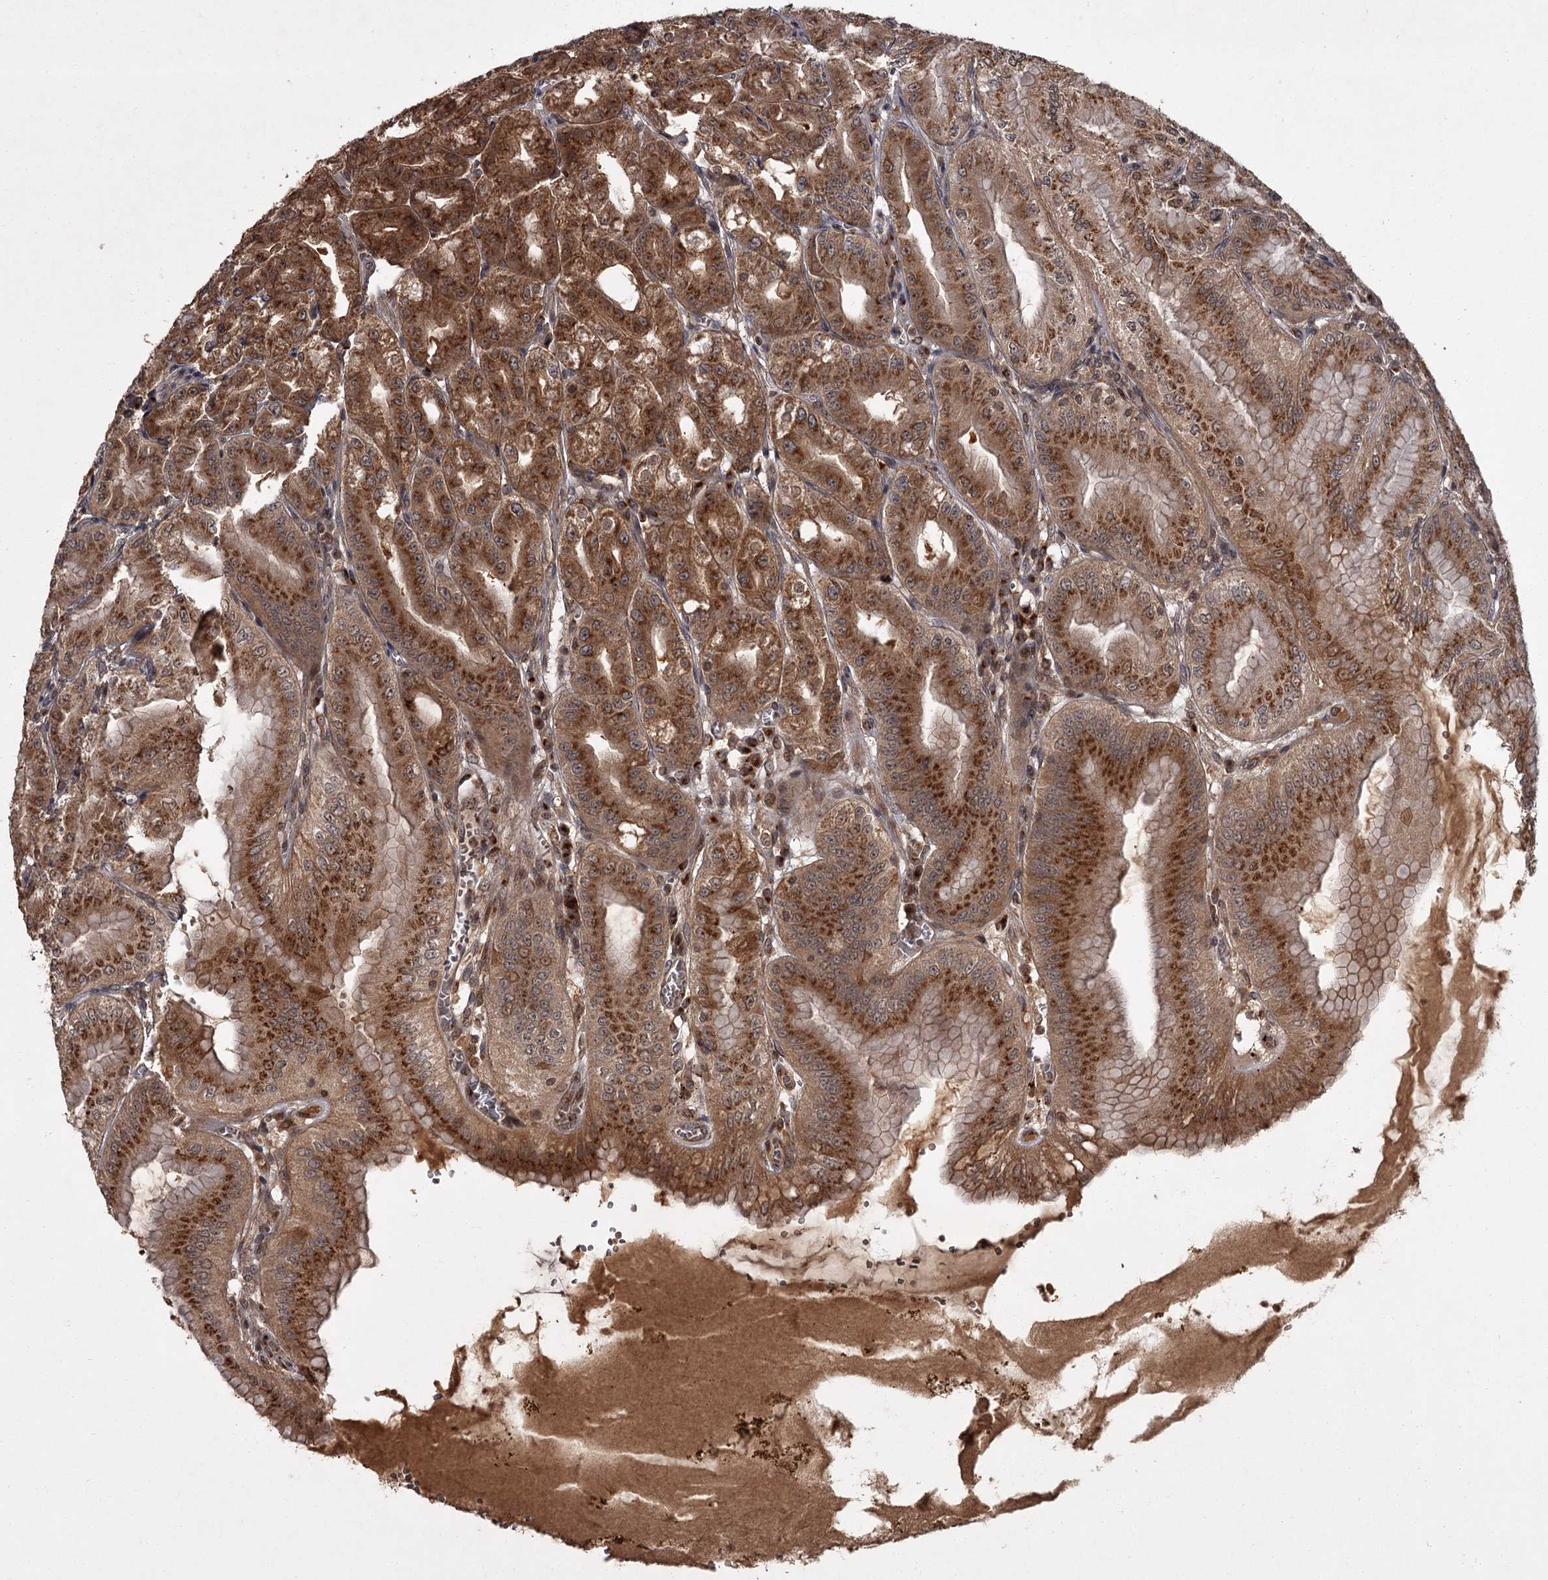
{"staining": {"intensity": "strong", "quantity": ">75%", "location": "cytoplasmic/membranous"}, "tissue": "stomach", "cell_type": "Glandular cells", "image_type": "normal", "snomed": [{"axis": "morphology", "description": "Normal tissue, NOS"}, {"axis": "topography", "description": "Stomach, upper"}, {"axis": "topography", "description": "Stomach, lower"}], "caption": "IHC photomicrograph of unremarkable stomach: human stomach stained using immunohistochemistry reveals high levels of strong protein expression localized specifically in the cytoplasmic/membranous of glandular cells, appearing as a cytoplasmic/membranous brown color.", "gene": "TBC1D23", "patient": {"sex": "male", "age": 71}}